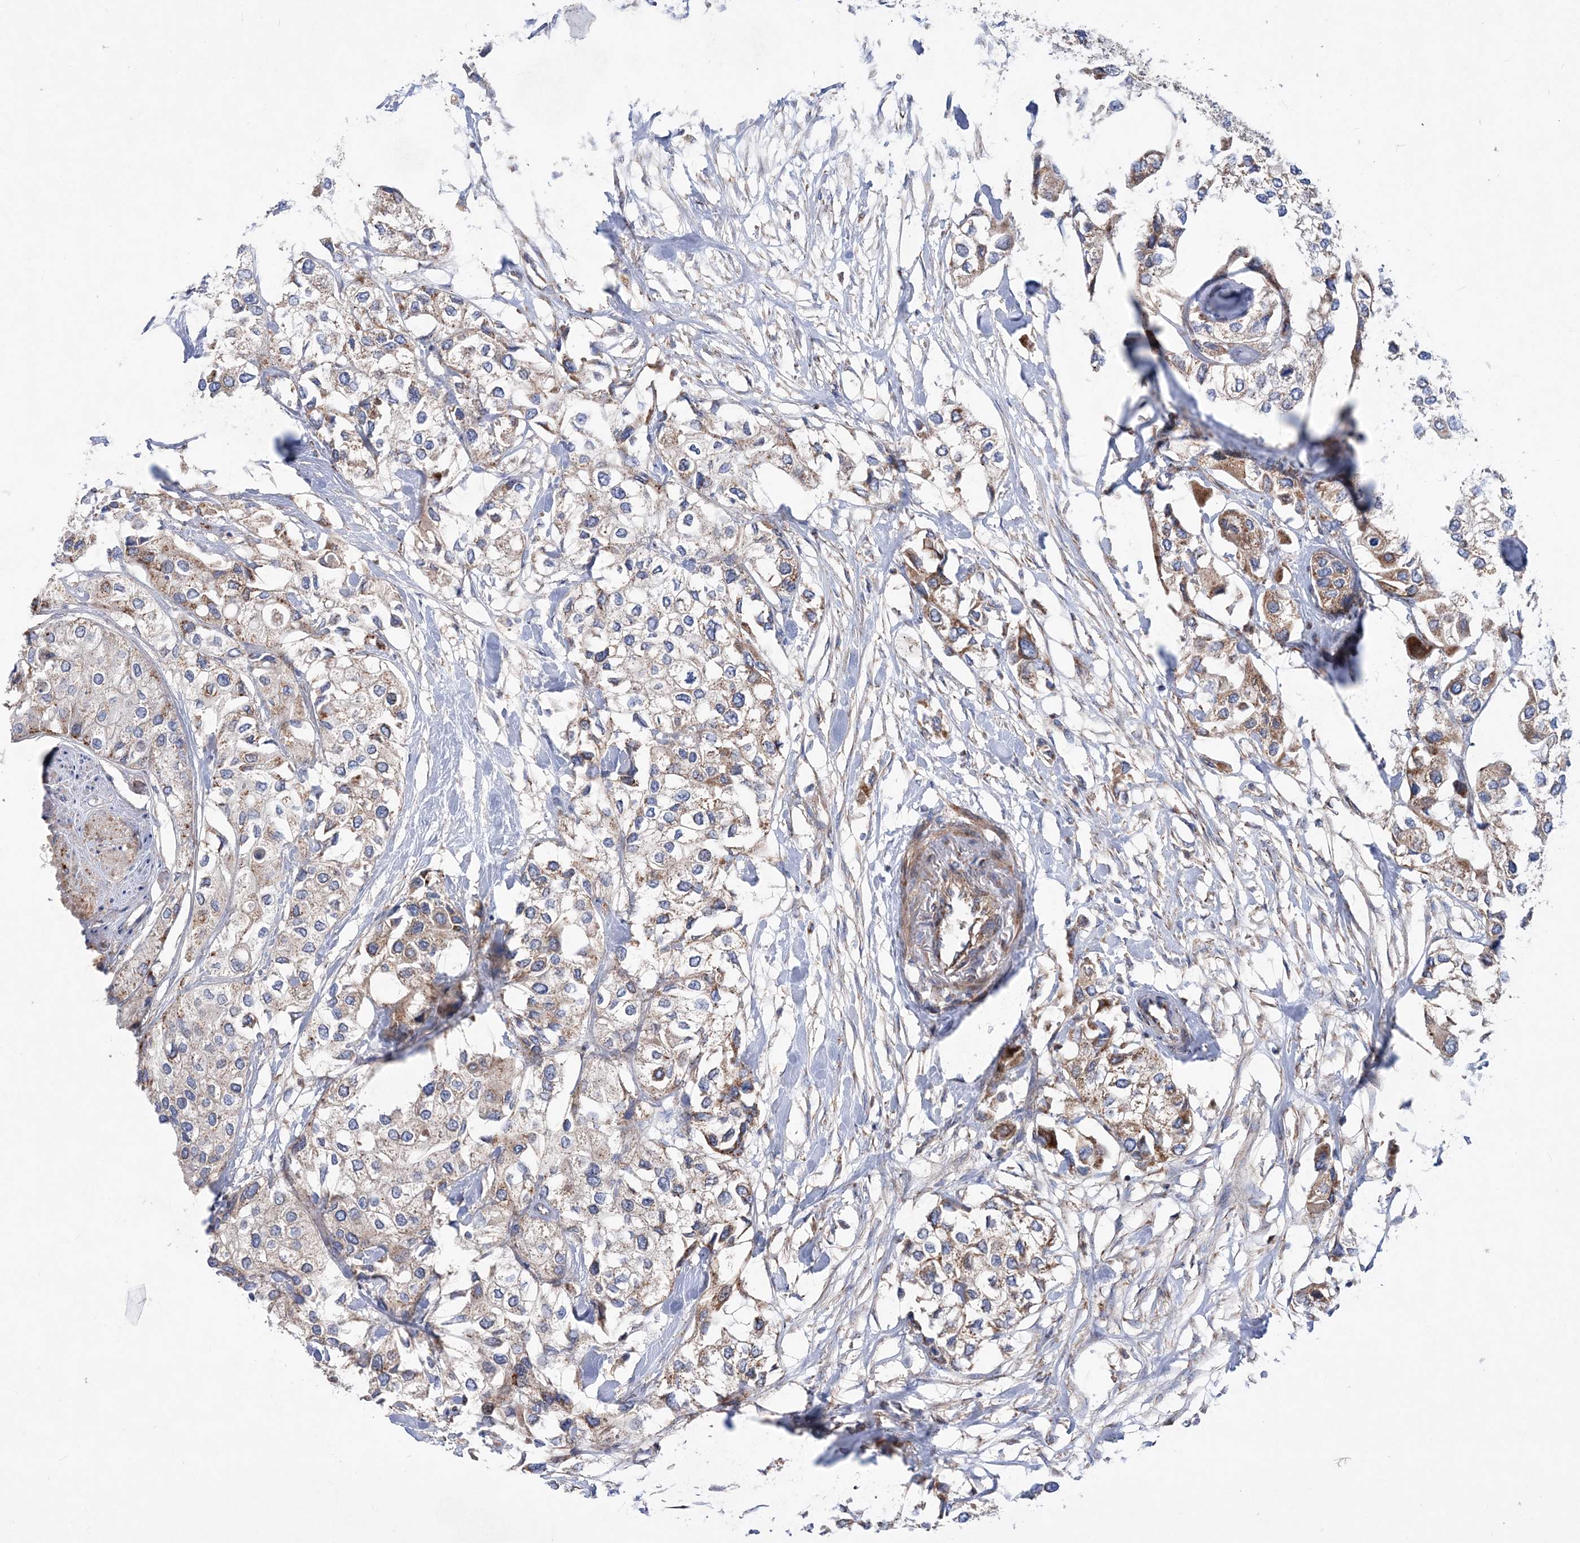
{"staining": {"intensity": "weak", "quantity": ">75%", "location": "cytoplasmic/membranous"}, "tissue": "urothelial cancer", "cell_type": "Tumor cells", "image_type": "cancer", "snomed": [{"axis": "morphology", "description": "Urothelial carcinoma, High grade"}, {"axis": "topography", "description": "Urinary bladder"}], "caption": "Brown immunohistochemical staining in human urothelial cancer demonstrates weak cytoplasmic/membranous positivity in about >75% of tumor cells. The staining is performed using DAB brown chromogen to label protein expression. The nuclei are counter-stained blue using hematoxylin.", "gene": "NGLY1", "patient": {"sex": "male", "age": 64}}